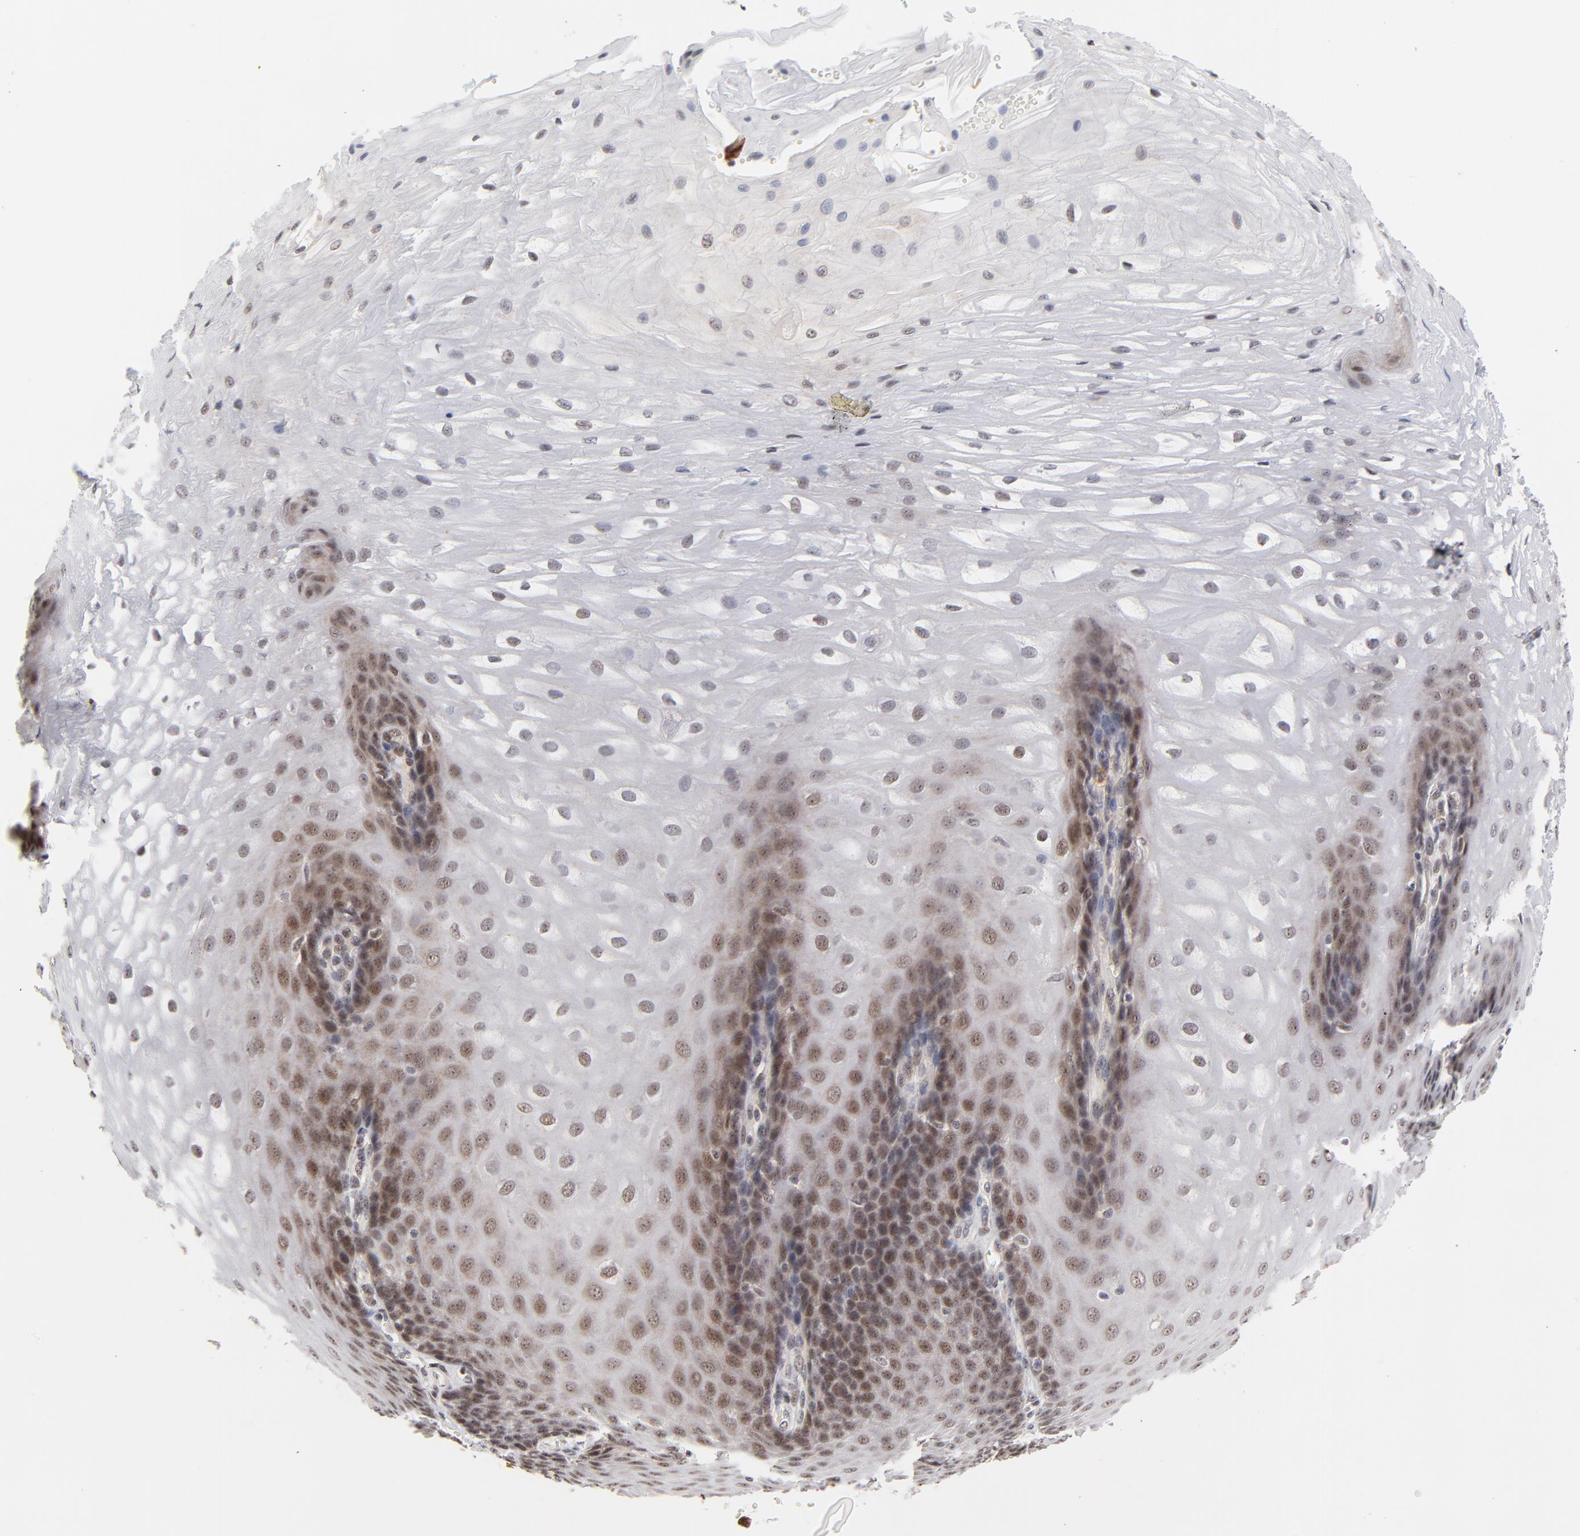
{"staining": {"intensity": "moderate", "quantity": "<25%", "location": "nuclear"}, "tissue": "esophagus", "cell_type": "Squamous epithelial cells", "image_type": "normal", "snomed": [{"axis": "morphology", "description": "Normal tissue, NOS"}, {"axis": "morphology", "description": "Adenocarcinoma, NOS"}, {"axis": "topography", "description": "Esophagus"}, {"axis": "topography", "description": "Stomach"}], "caption": "Protein staining by IHC shows moderate nuclear positivity in approximately <25% of squamous epithelial cells in normal esophagus.", "gene": "ZNF419", "patient": {"sex": "male", "age": 62}}